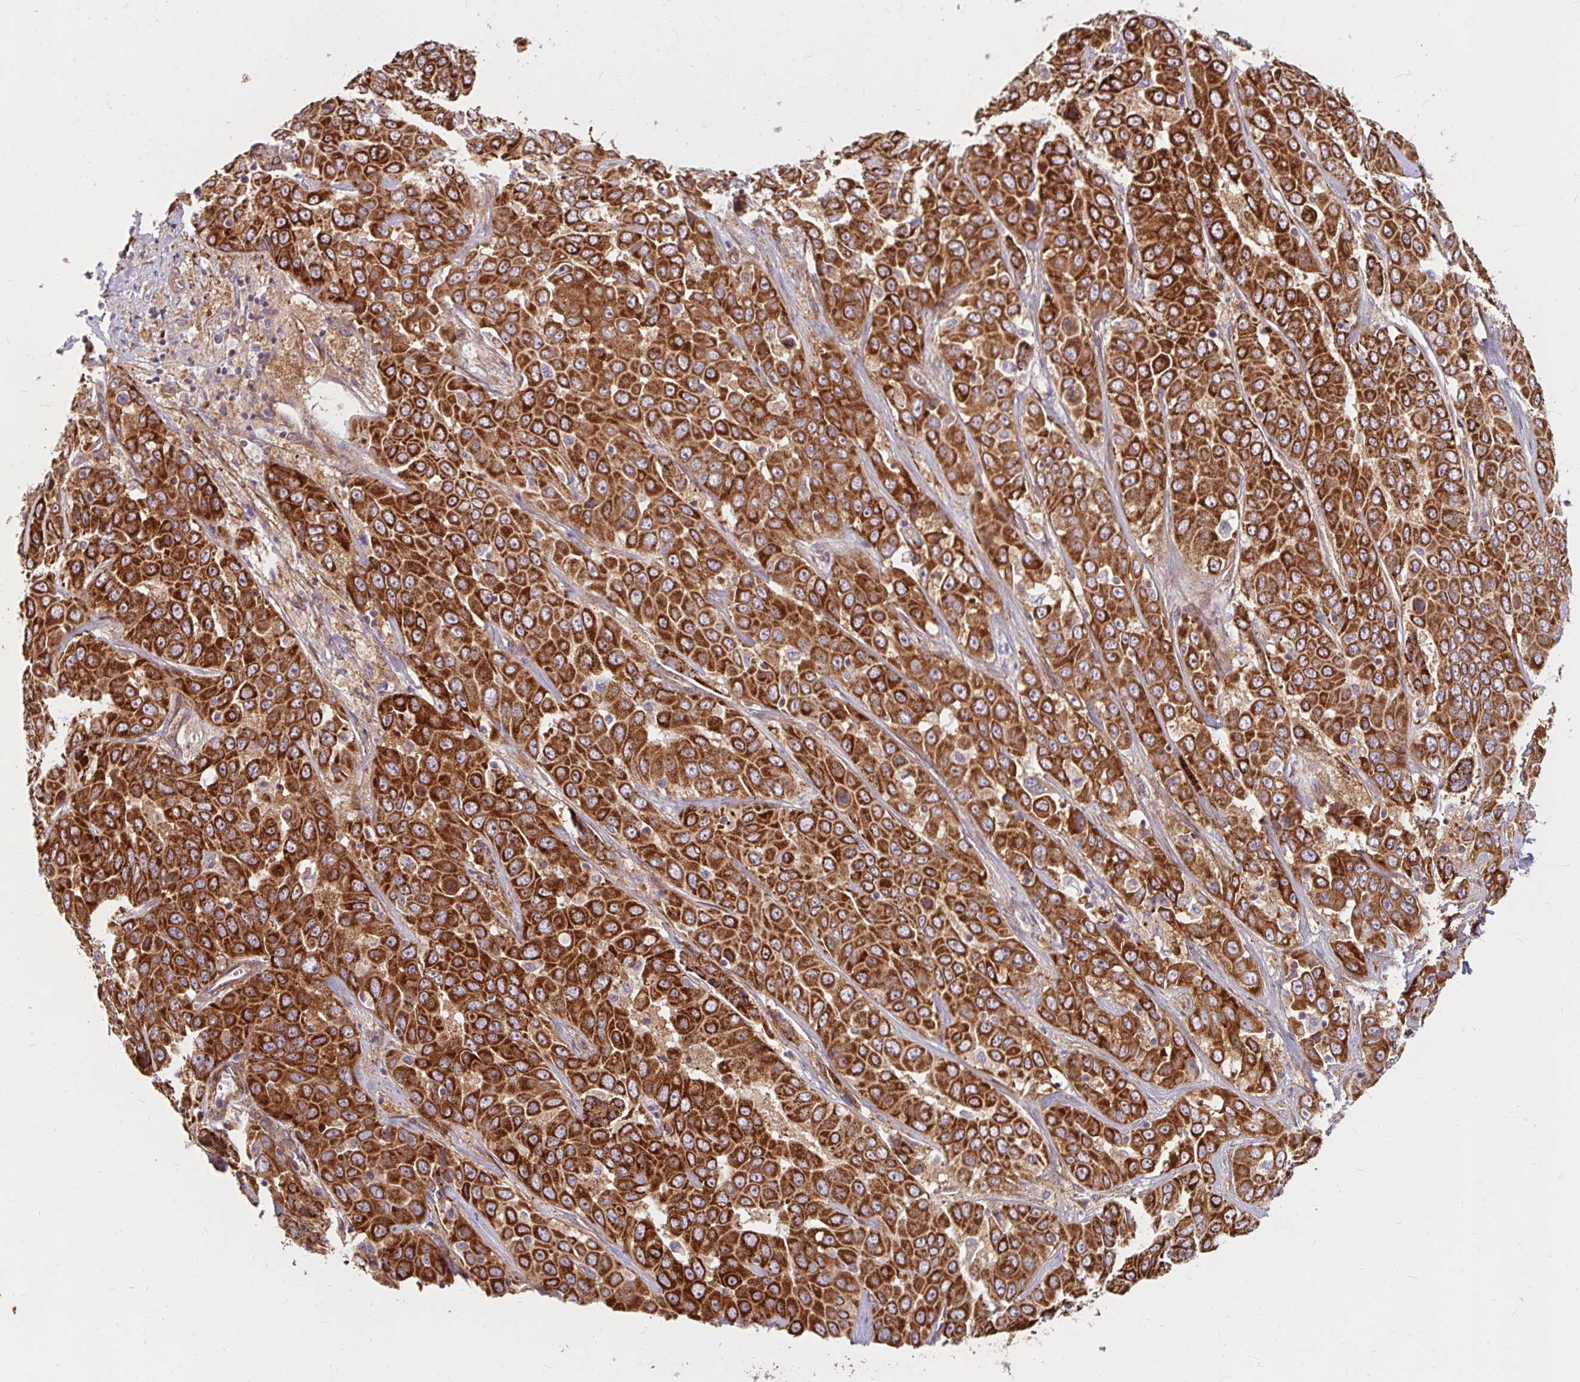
{"staining": {"intensity": "strong", "quantity": ">75%", "location": "cytoplasmic/membranous"}, "tissue": "liver cancer", "cell_type": "Tumor cells", "image_type": "cancer", "snomed": [{"axis": "morphology", "description": "Cholangiocarcinoma"}, {"axis": "topography", "description": "Liver"}], "caption": "Immunohistochemistry (IHC) histopathology image of human liver cancer stained for a protein (brown), which shows high levels of strong cytoplasmic/membranous expression in about >75% of tumor cells.", "gene": "BTF3", "patient": {"sex": "female", "age": 52}}